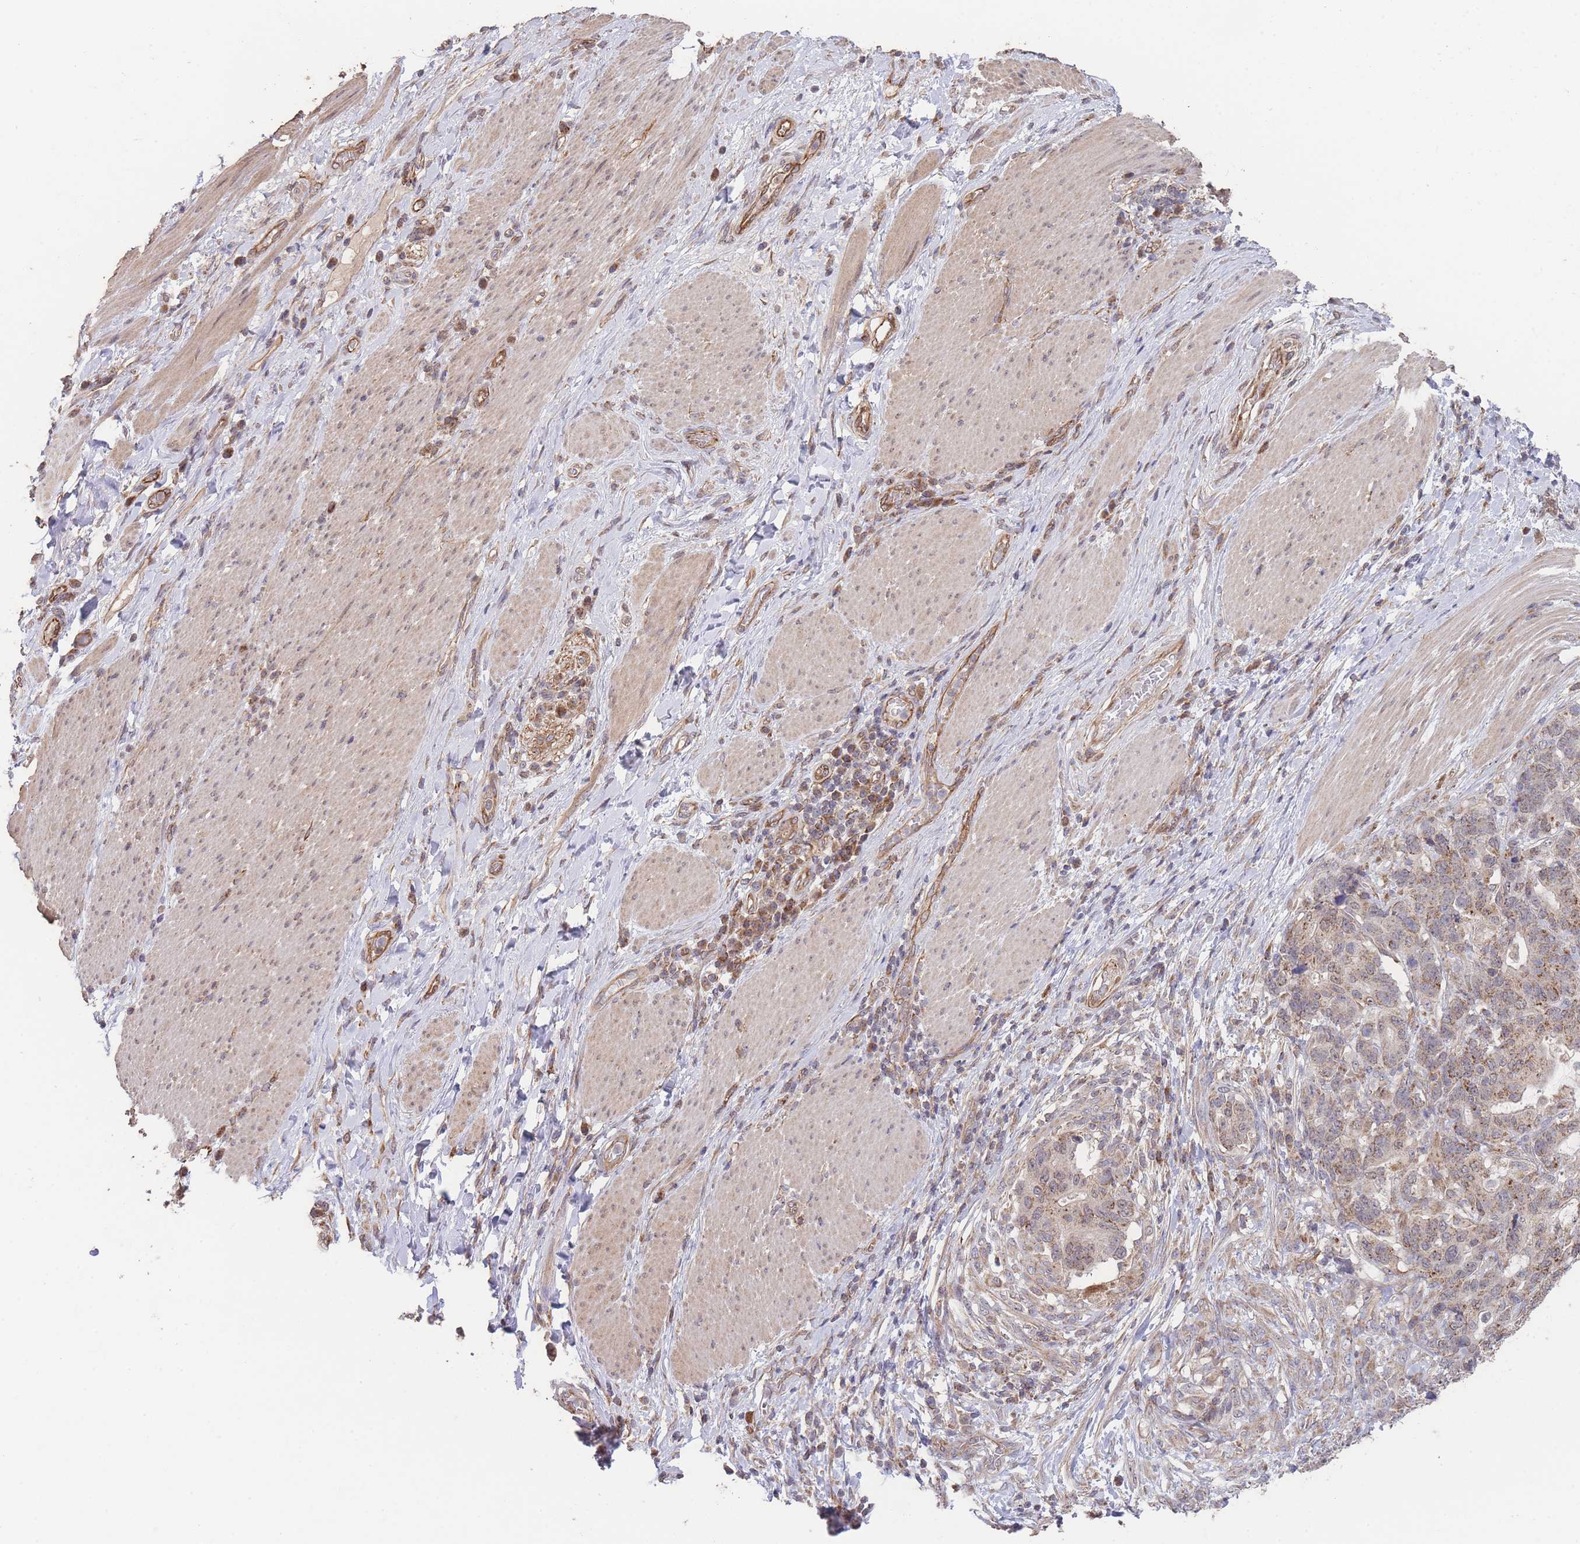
{"staining": {"intensity": "weak", "quantity": ">75%", "location": "cytoplasmic/membranous"}, "tissue": "stomach cancer", "cell_type": "Tumor cells", "image_type": "cancer", "snomed": [{"axis": "morphology", "description": "Normal tissue, NOS"}, {"axis": "morphology", "description": "Adenocarcinoma, NOS"}, {"axis": "topography", "description": "Stomach"}], "caption": "Human stomach adenocarcinoma stained for a protein (brown) reveals weak cytoplasmic/membranous positive expression in approximately >75% of tumor cells.", "gene": "PXMP4", "patient": {"sex": "female", "age": 64}}